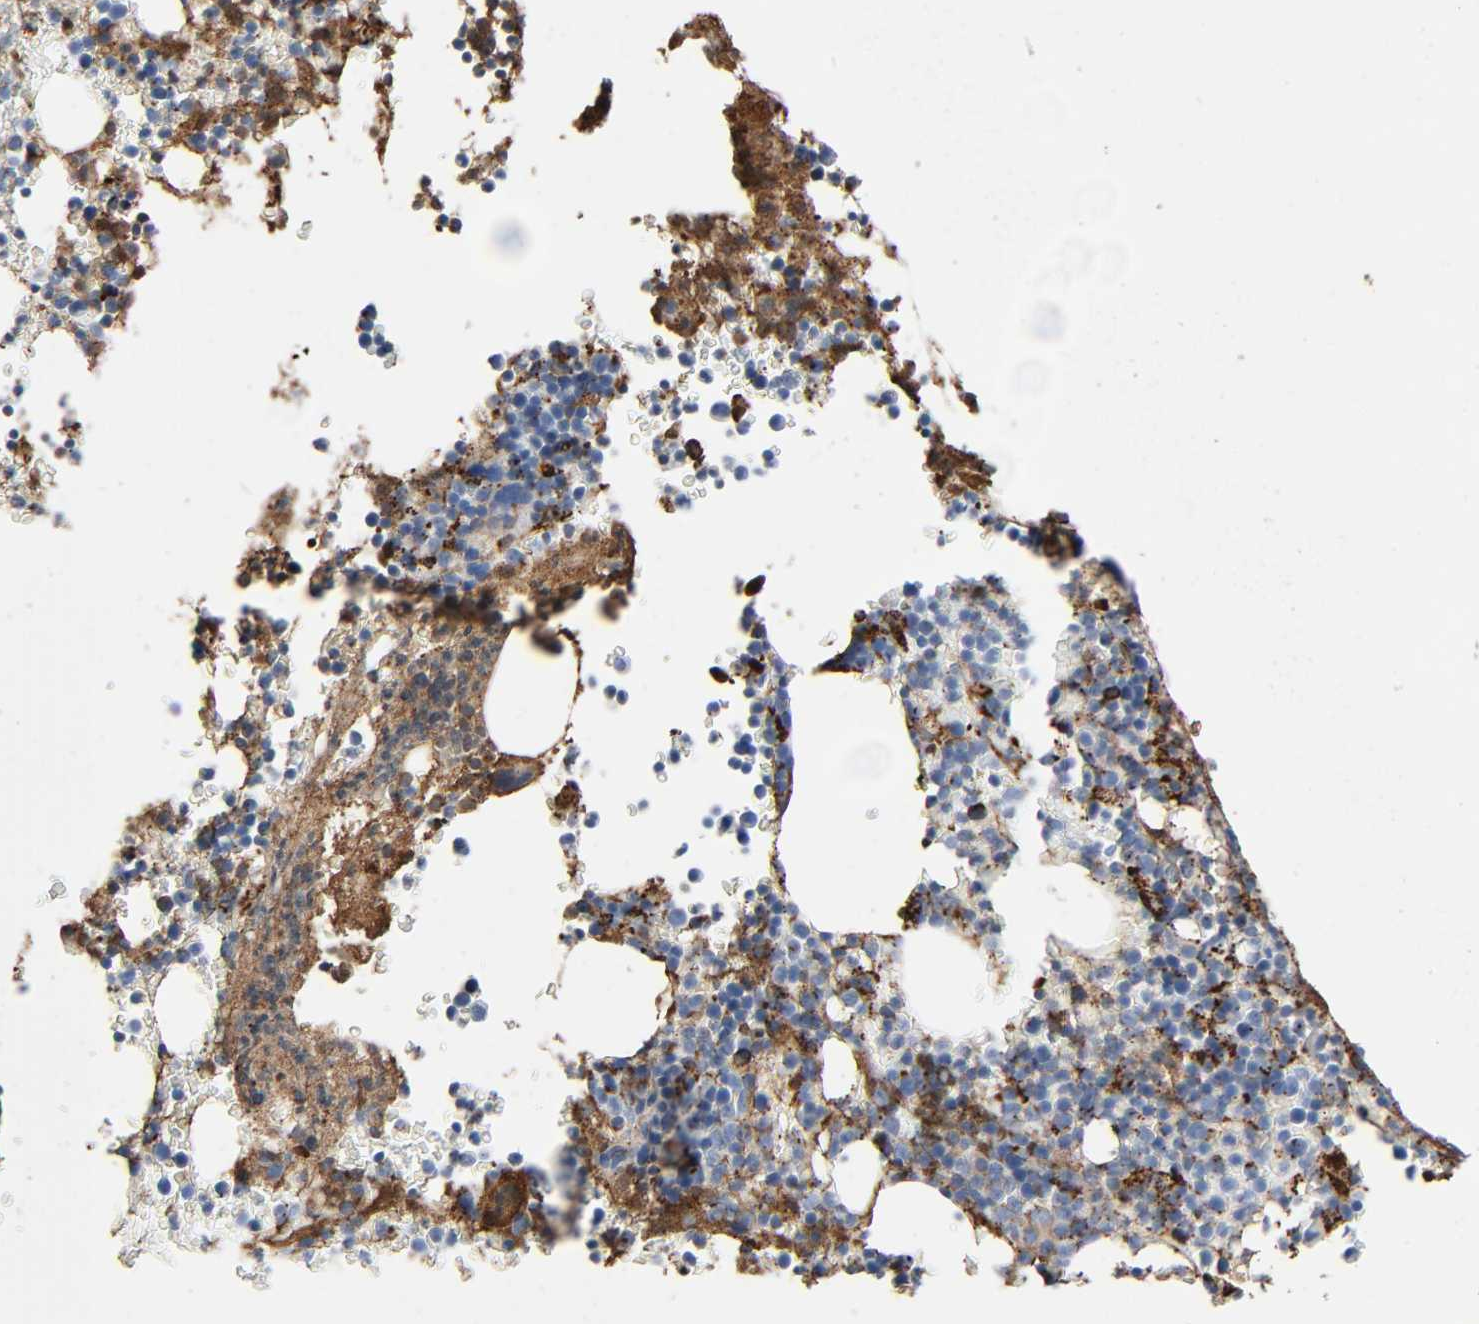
{"staining": {"intensity": "moderate", "quantity": "25%-75%", "location": "cytoplasmic/membranous"}, "tissue": "bone marrow", "cell_type": "Hematopoietic cells", "image_type": "normal", "snomed": [{"axis": "morphology", "description": "Normal tissue, NOS"}, {"axis": "topography", "description": "Bone marrow"}], "caption": "Immunohistochemical staining of benign bone marrow reveals 25%-75% levels of moderate cytoplasmic/membranous protein expression in about 25%-75% of hematopoietic cells.", "gene": "C3", "patient": {"sex": "female", "age": 66}}